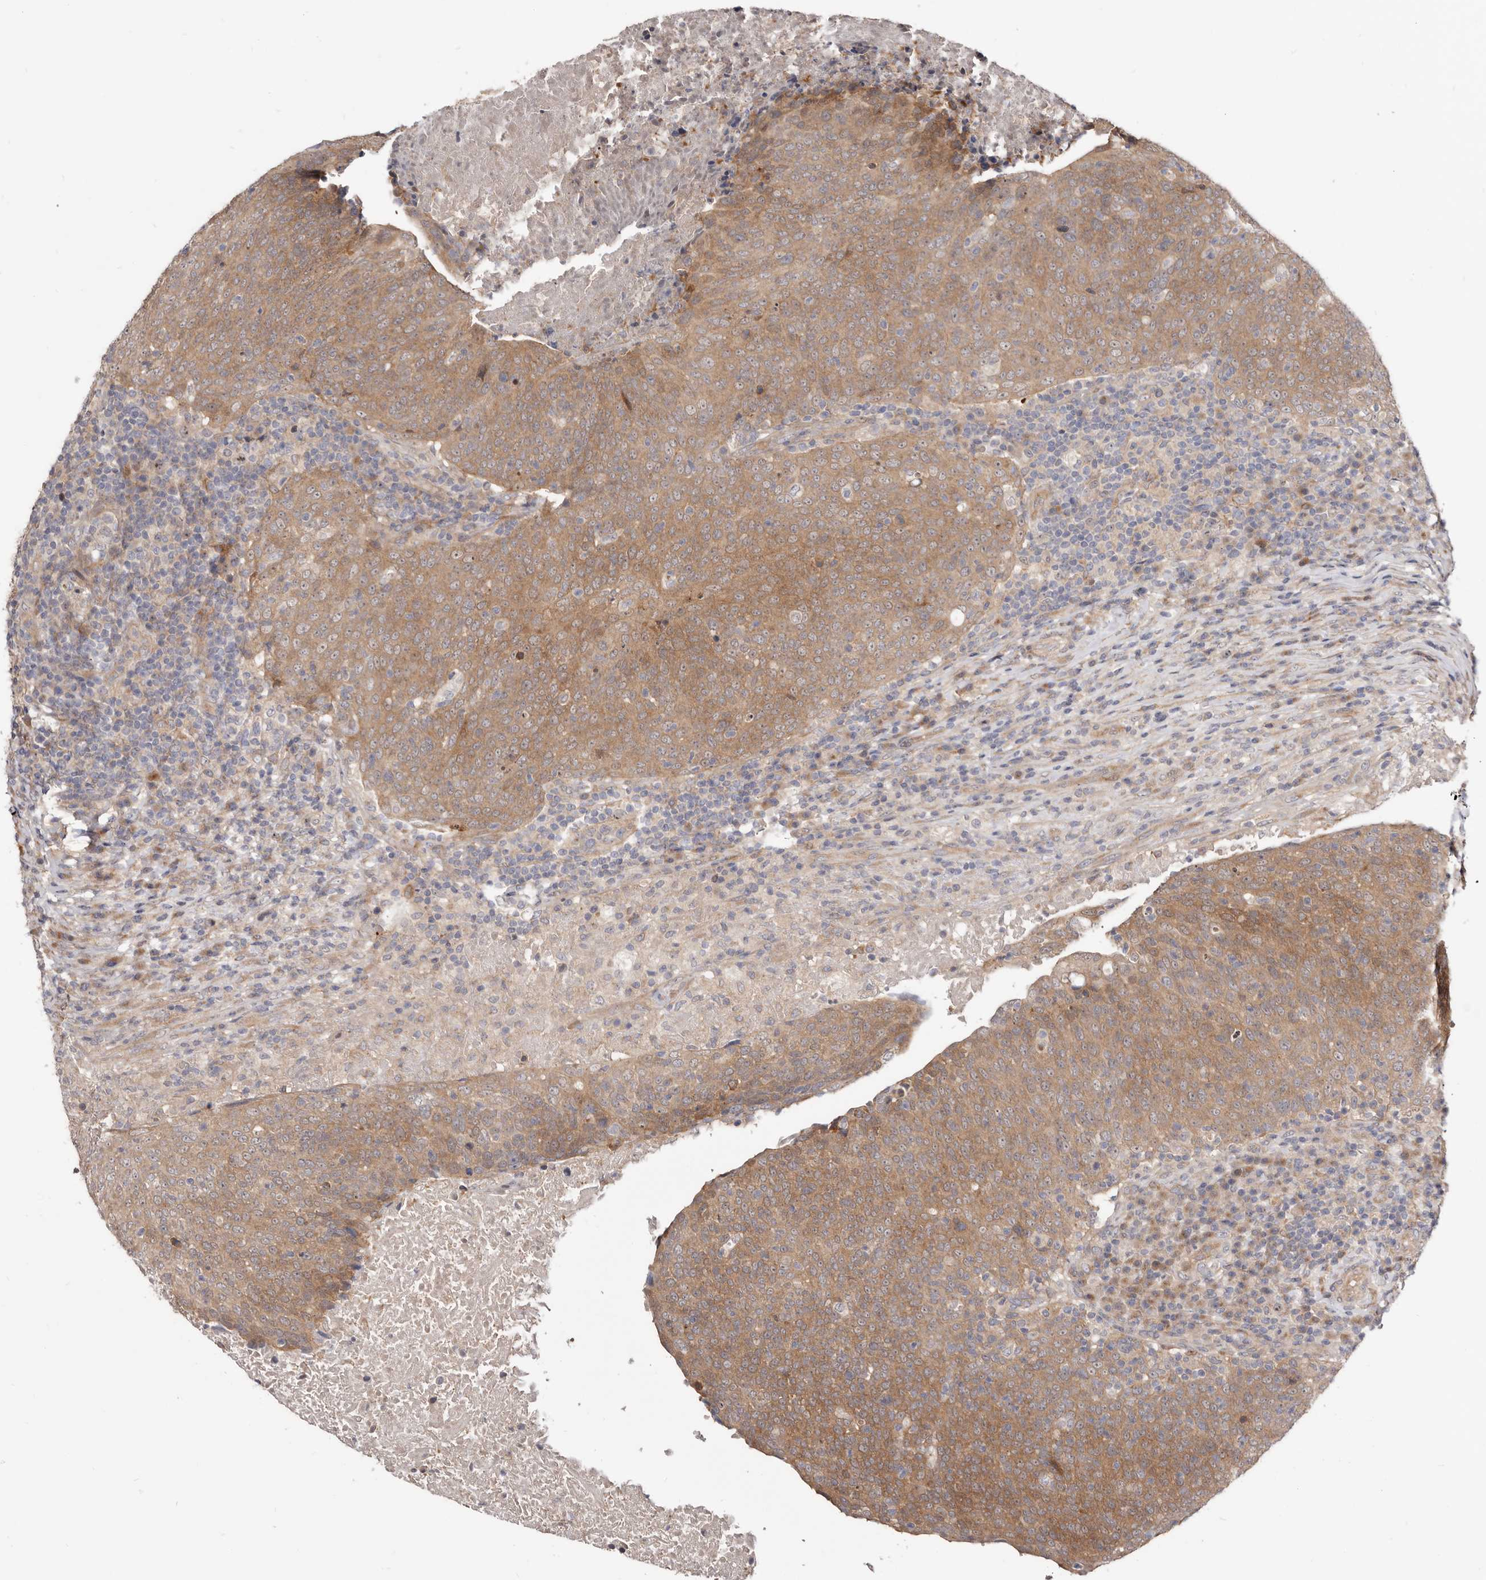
{"staining": {"intensity": "moderate", "quantity": ">75%", "location": "cytoplasmic/membranous"}, "tissue": "head and neck cancer", "cell_type": "Tumor cells", "image_type": "cancer", "snomed": [{"axis": "morphology", "description": "Squamous cell carcinoma, NOS"}, {"axis": "morphology", "description": "Squamous cell carcinoma, metastatic, NOS"}, {"axis": "topography", "description": "Lymph node"}, {"axis": "topography", "description": "Head-Neck"}], "caption": "Moderate cytoplasmic/membranous expression for a protein is appreciated in about >75% of tumor cells of squamous cell carcinoma (head and neck) using immunohistochemistry (IHC).", "gene": "GPATCH4", "patient": {"sex": "male", "age": 62}}